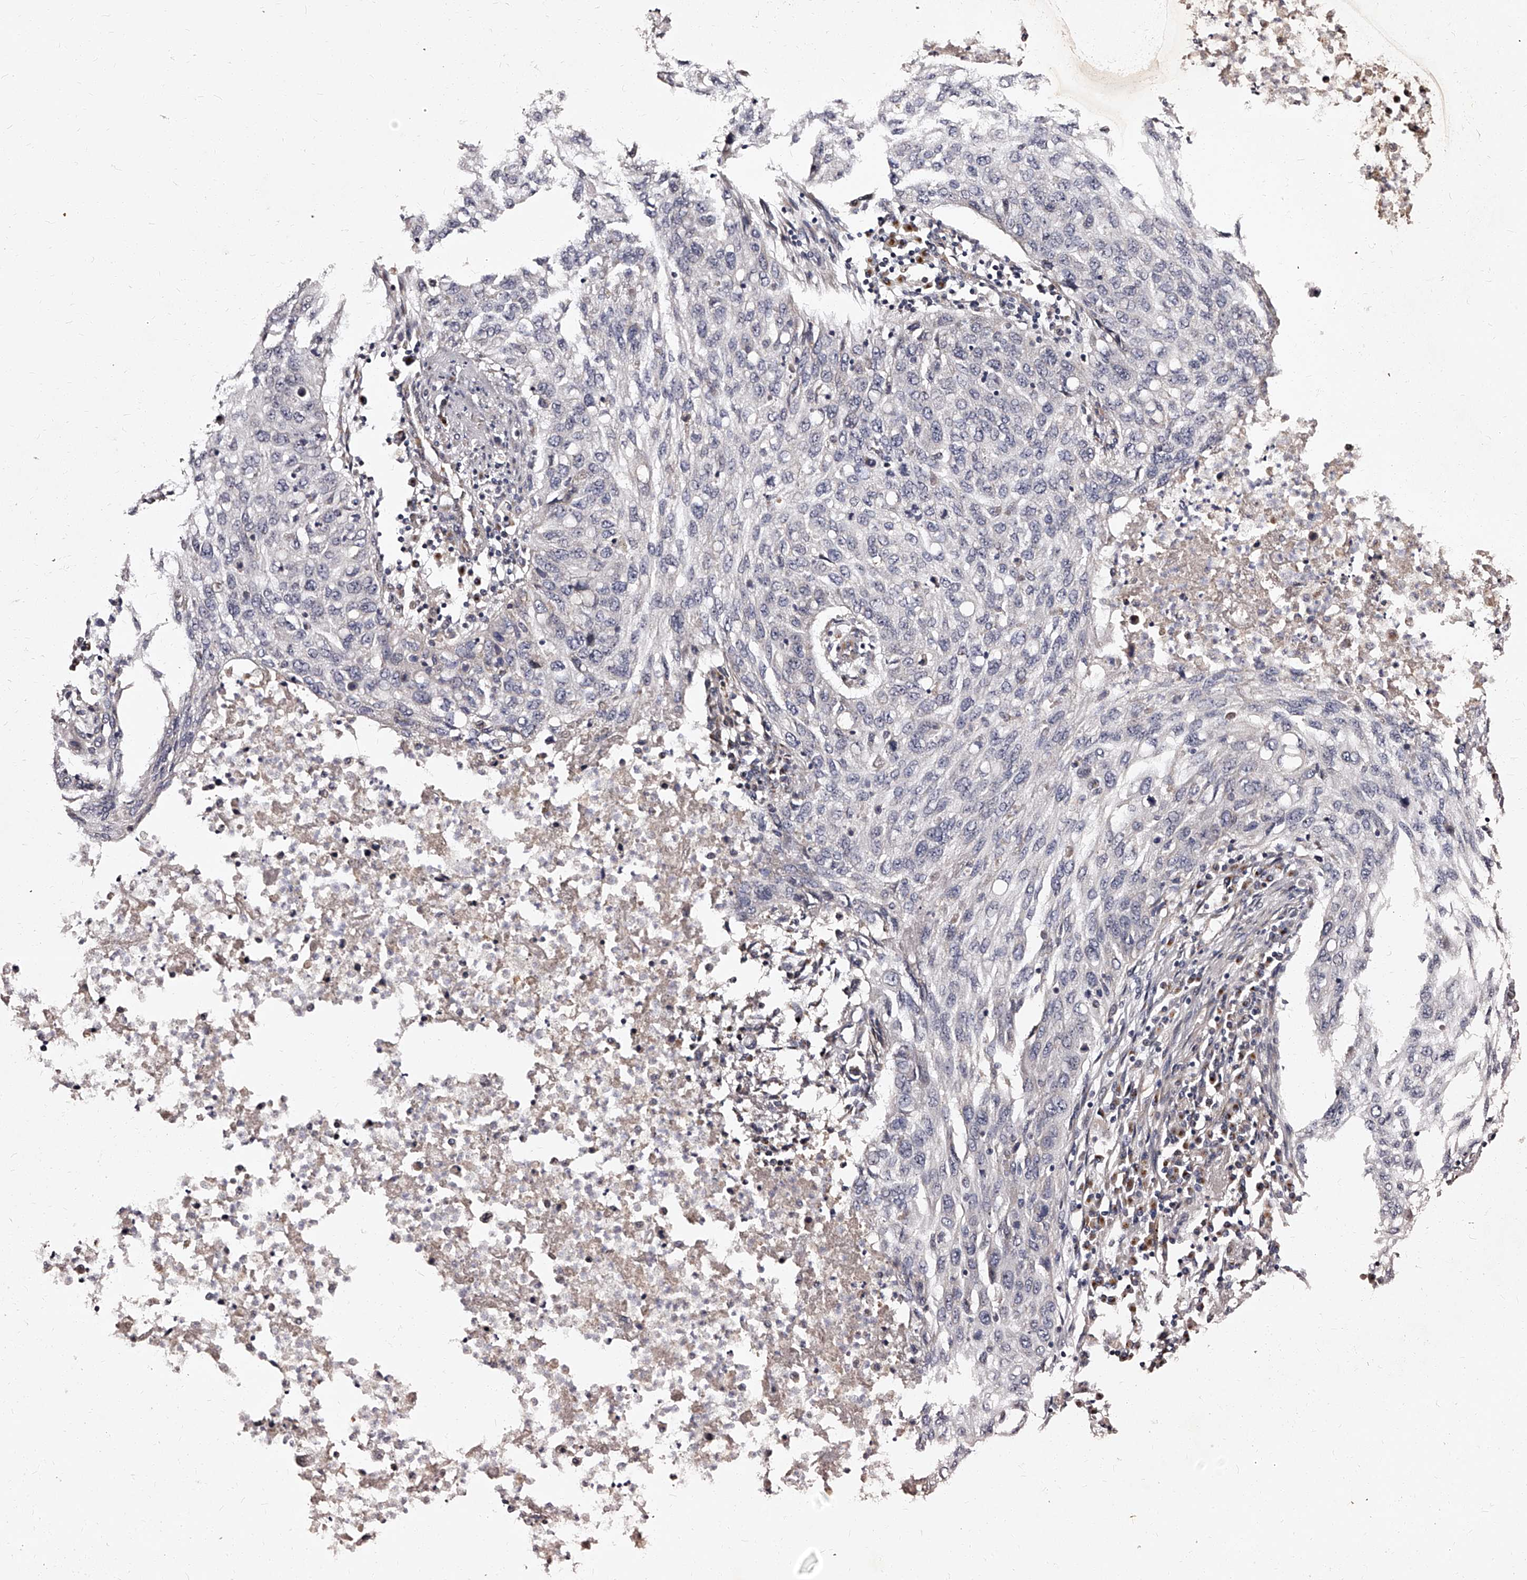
{"staining": {"intensity": "negative", "quantity": "none", "location": "none"}, "tissue": "lung cancer", "cell_type": "Tumor cells", "image_type": "cancer", "snomed": [{"axis": "morphology", "description": "Squamous cell carcinoma, NOS"}, {"axis": "topography", "description": "Lung"}], "caption": "An immunohistochemistry micrograph of lung cancer (squamous cell carcinoma) is shown. There is no staining in tumor cells of lung cancer (squamous cell carcinoma). (DAB IHC with hematoxylin counter stain).", "gene": "RSC1A1", "patient": {"sex": "female", "age": 63}}